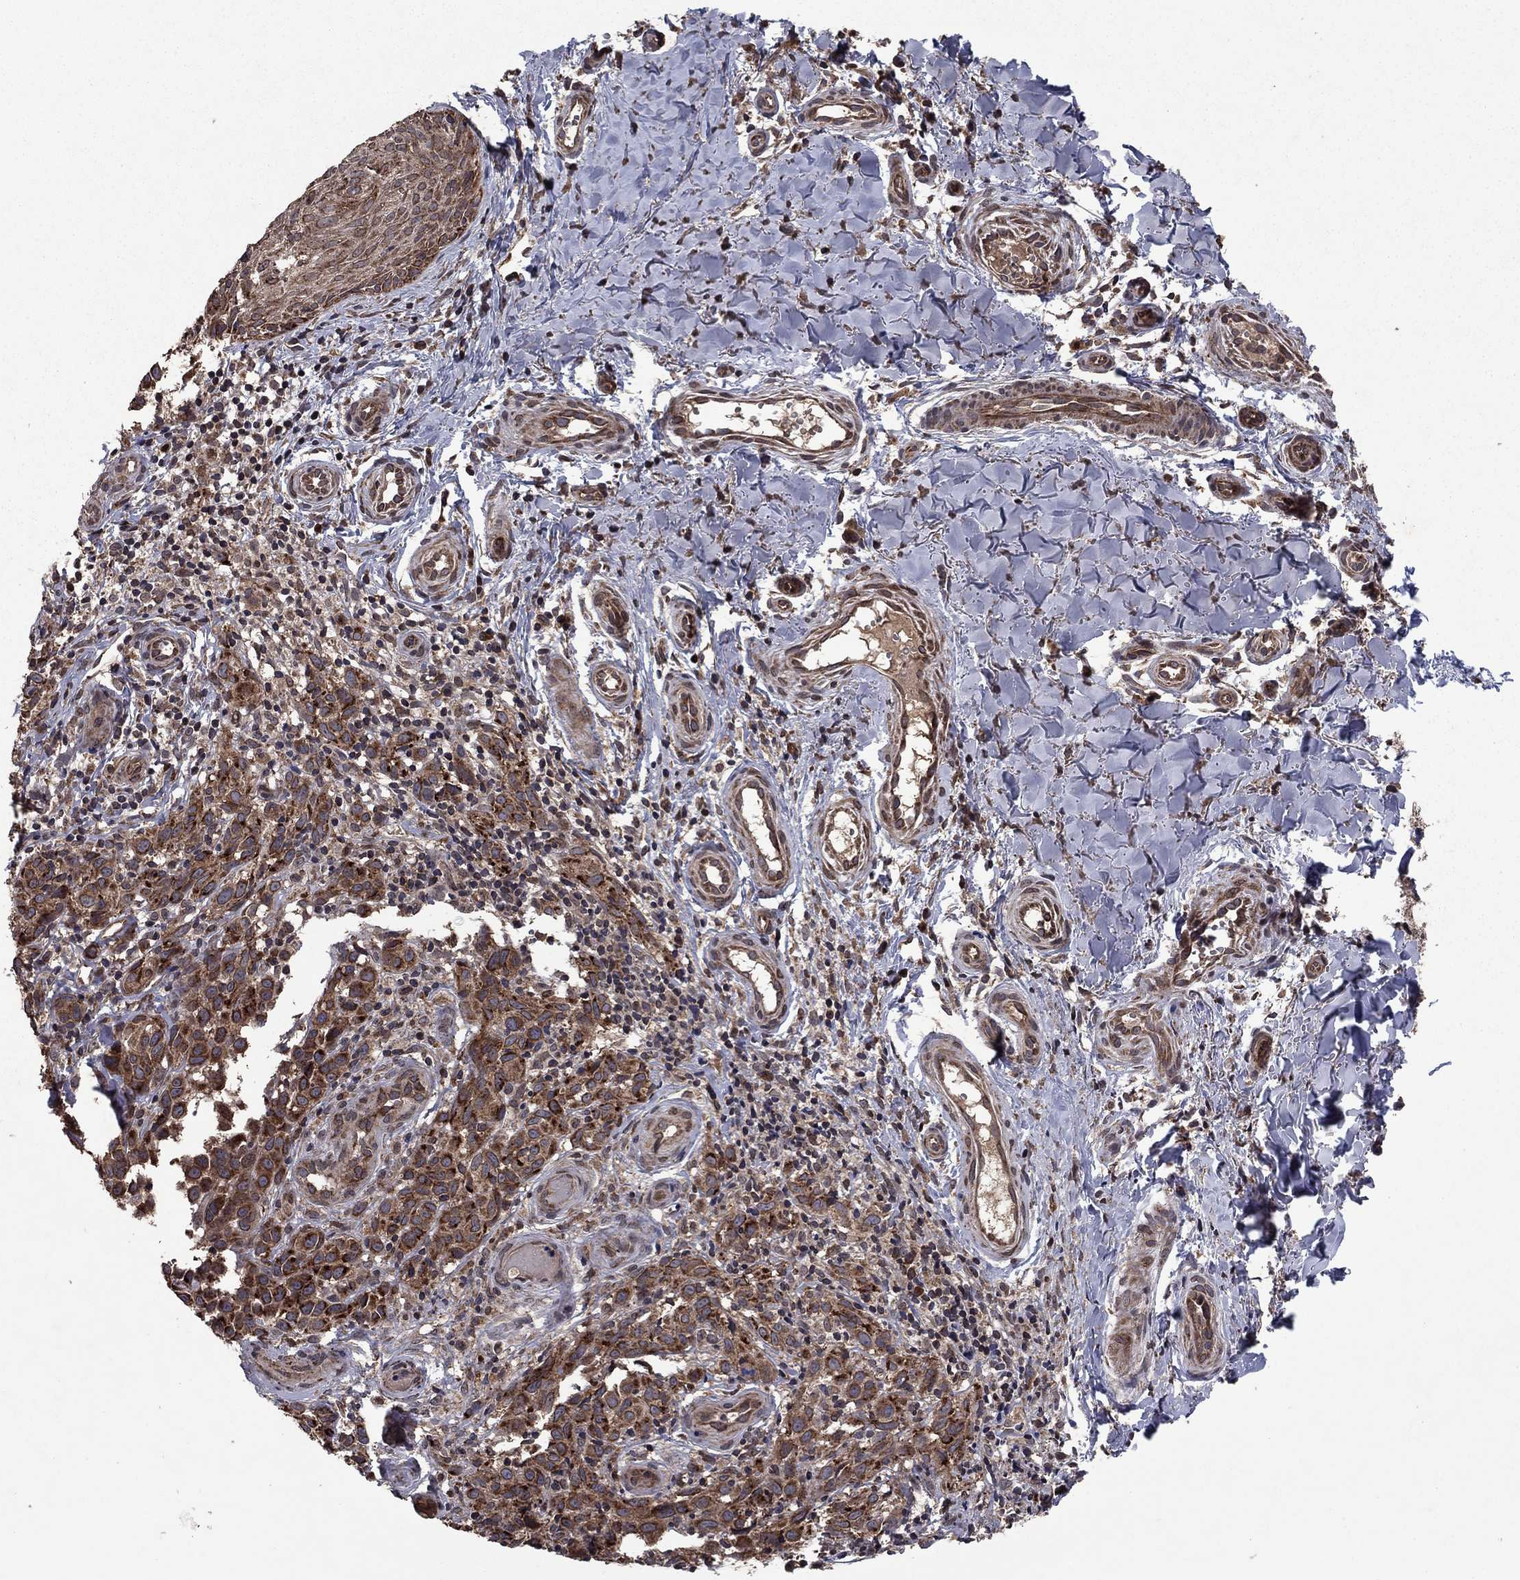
{"staining": {"intensity": "strong", "quantity": ">75%", "location": "cytoplasmic/membranous"}, "tissue": "melanoma", "cell_type": "Tumor cells", "image_type": "cancer", "snomed": [{"axis": "morphology", "description": "Malignant melanoma, NOS"}, {"axis": "topography", "description": "Skin"}], "caption": "DAB (3,3'-diaminobenzidine) immunohistochemical staining of human melanoma shows strong cytoplasmic/membranous protein expression in about >75% of tumor cells. (brown staining indicates protein expression, while blue staining denotes nuclei).", "gene": "DHRS1", "patient": {"sex": "female", "age": 53}}